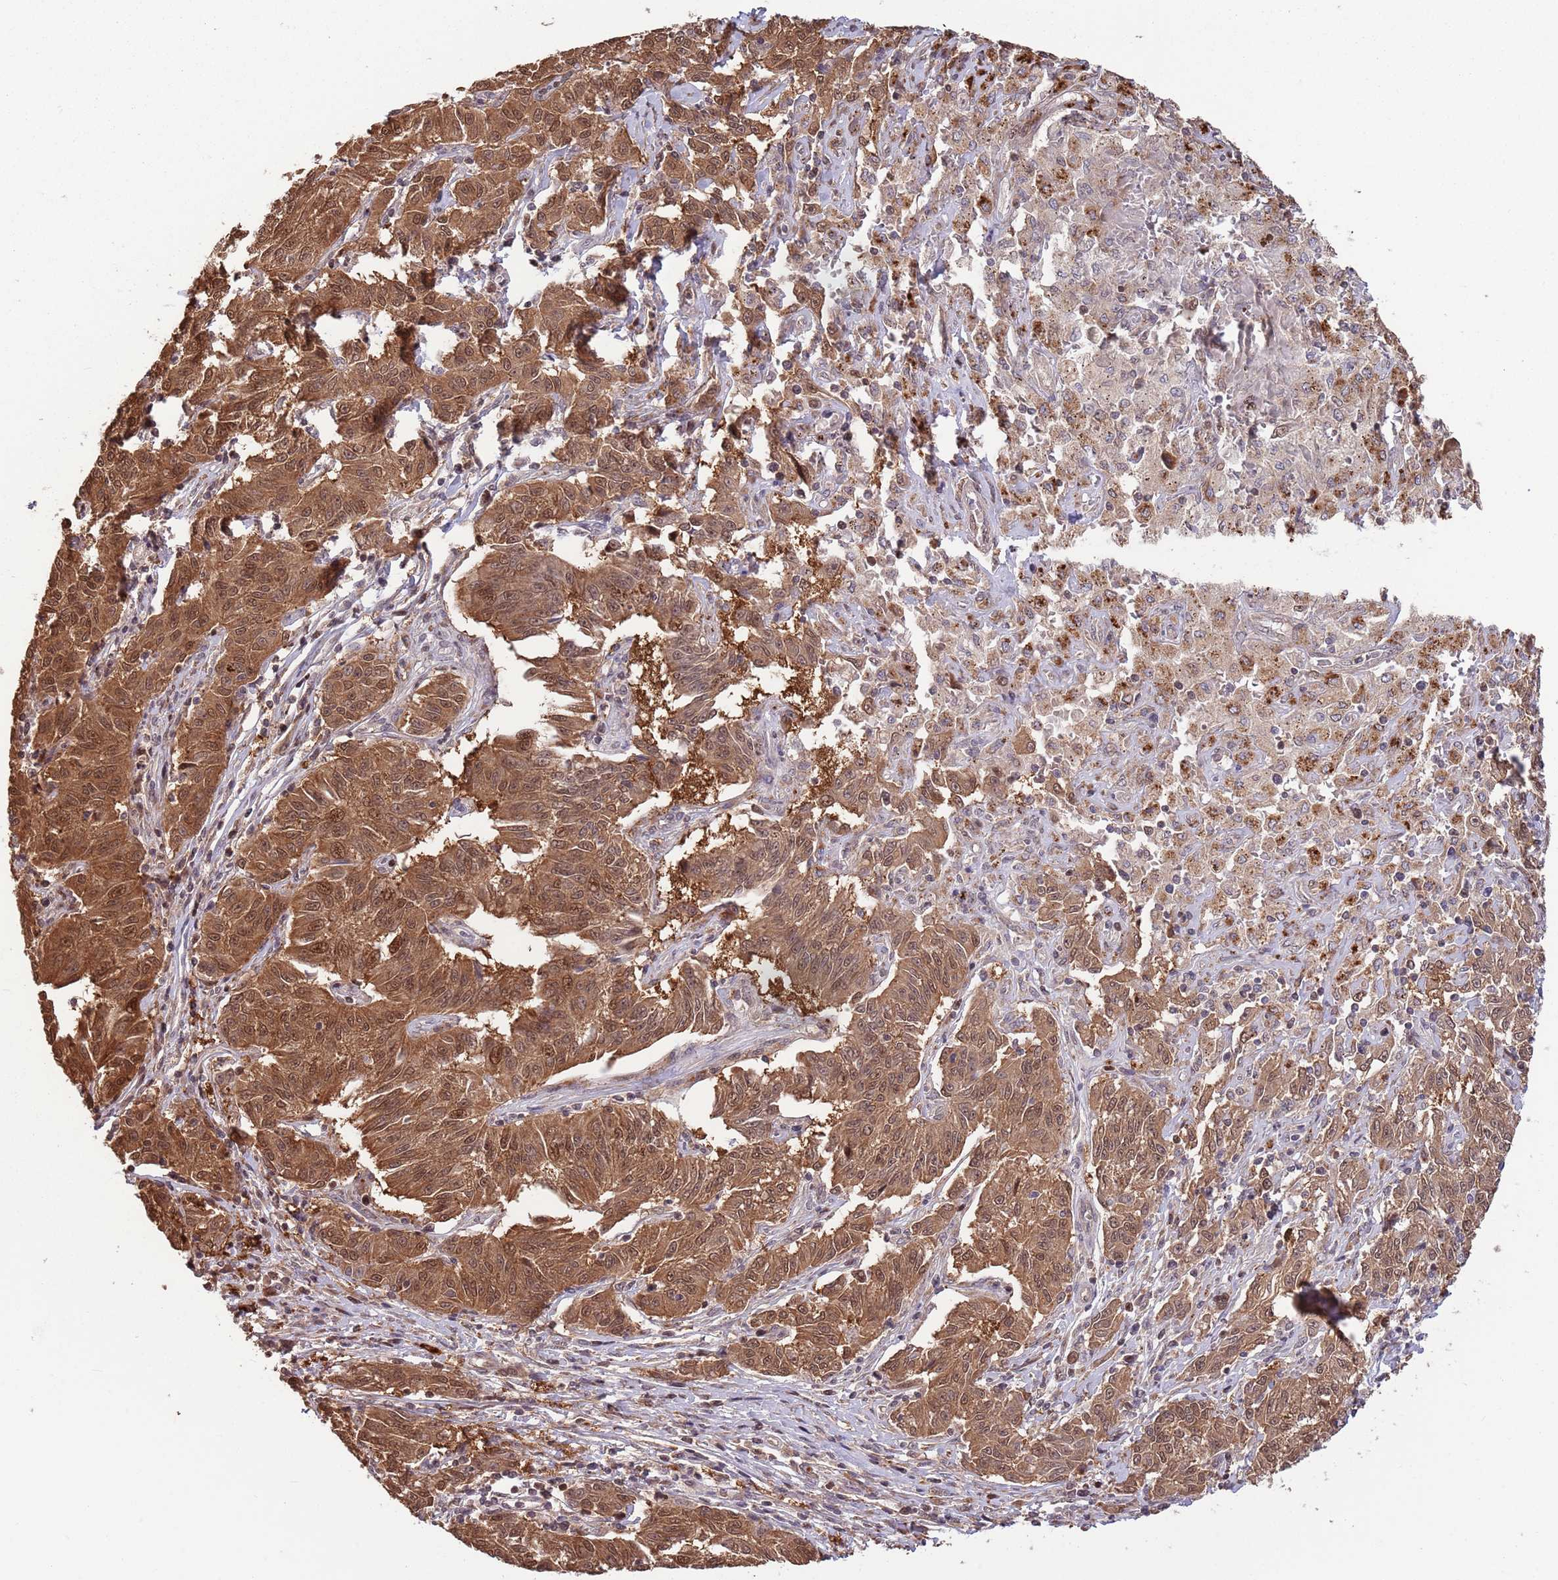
{"staining": {"intensity": "strong", "quantity": ">75%", "location": "cytoplasmic/membranous,nuclear"}, "tissue": "melanoma", "cell_type": "Tumor cells", "image_type": "cancer", "snomed": [{"axis": "morphology", "description": "Malignant melanoma, NOS"}, {"axis": "topography", "description": "Skin"}], "caption": "A brown stain shows strong cytoplasmic/membranous and nuclear expression of a protein in human malignant melanoma tumor cells.", "gene": "SALL1", "patient": {"sex": "female", "age": 72}}